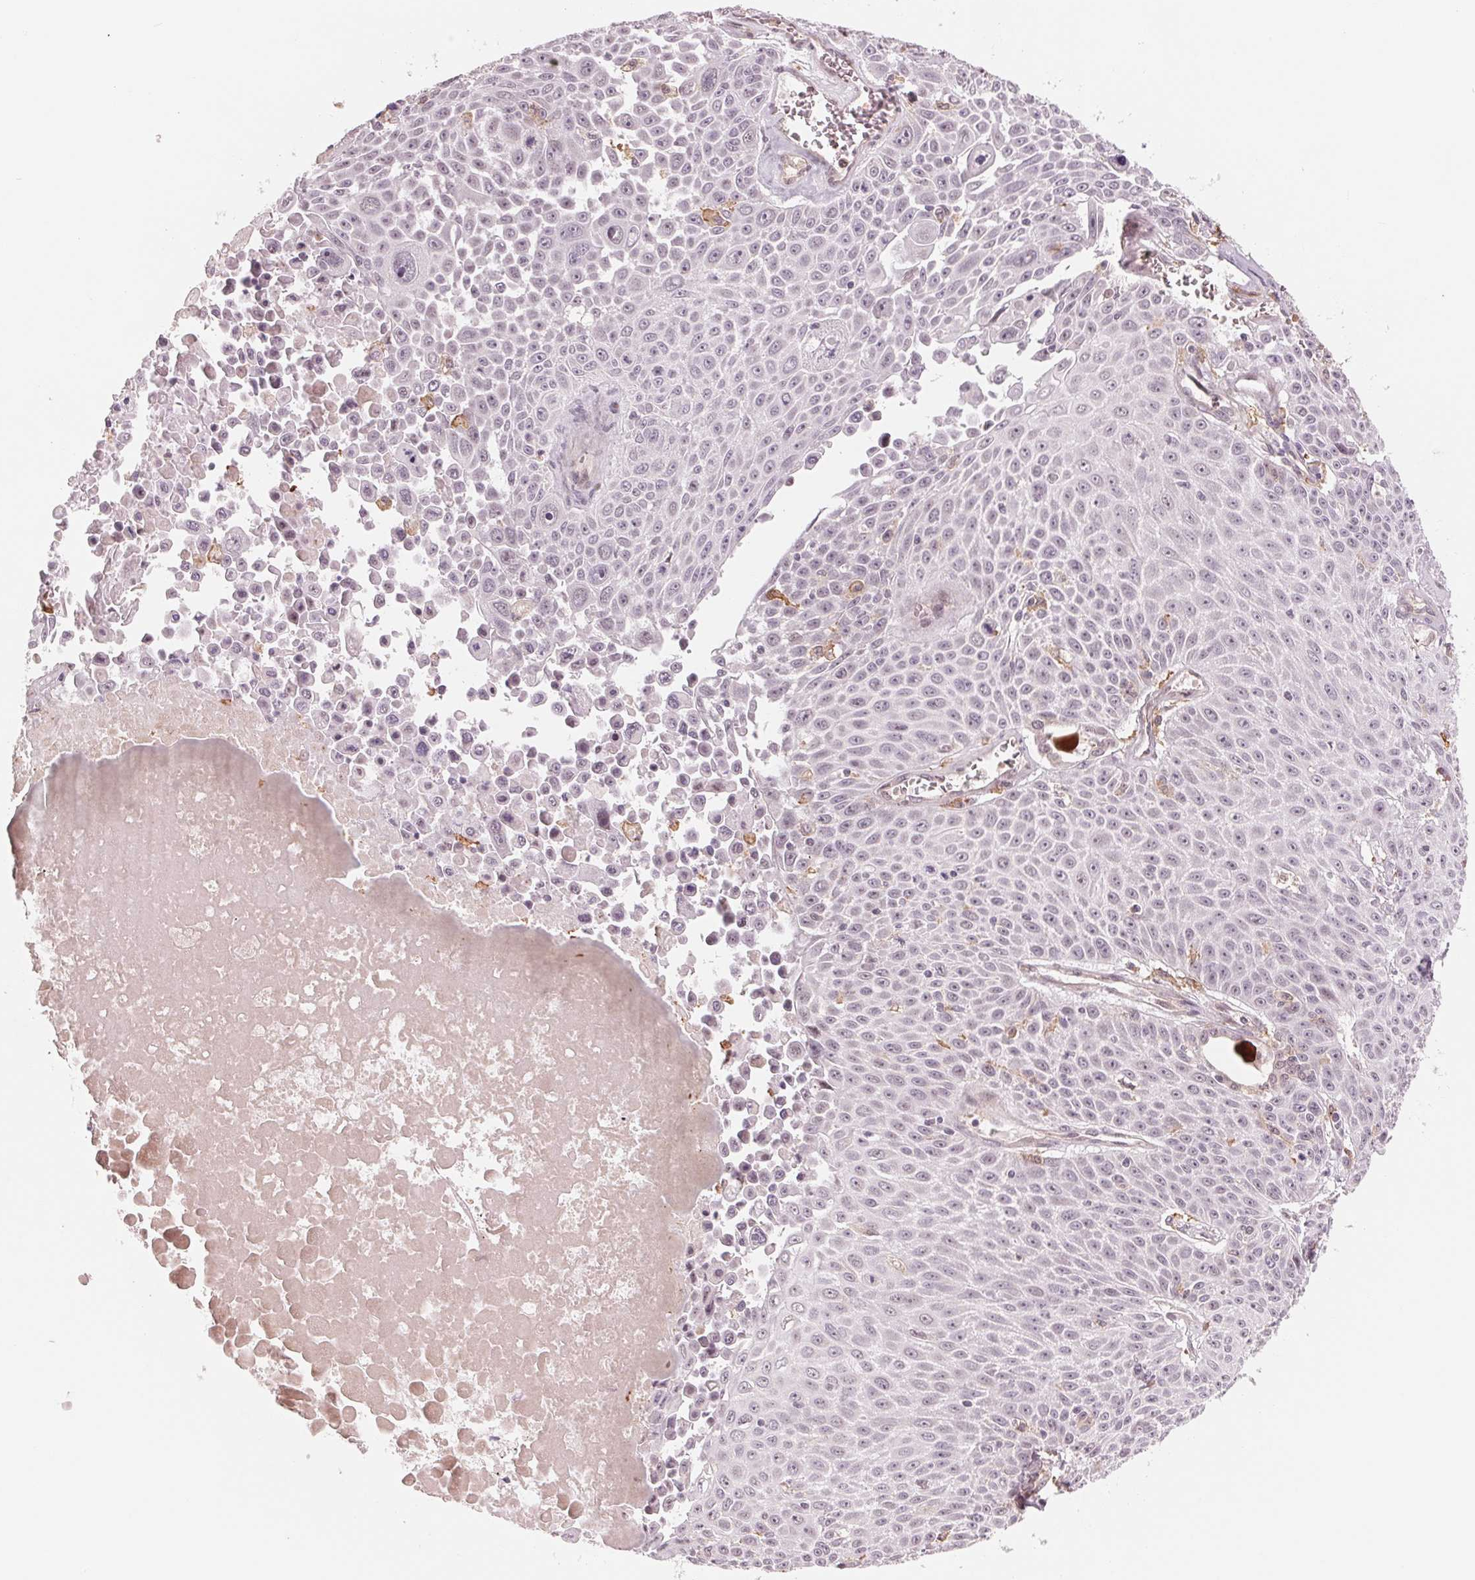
{"staining": {"intensity": "negative", "quantity": "none", "location": "none"}, "tissue": "lung cancer", "cell_type": "Tumor cells", "image_type": "cancer", "snomed": [{"axis": "morphology", "description": "Squamous cell carcinoma, NOS"}, {"axis": "morphology", "description": "Squamous cell carcinoma, metastatic, NOS"}, {"axis": "topography", "description": "Lymph node"}, {"axis": "topography", "description": "Lung"}], "caption": "Histopathology image shows no significant protein positivity in tumor cells of lung cancer (squamous cell carcinoma).", "gene": "IL9R", "patient": {"sex": "female", "age": 62}}